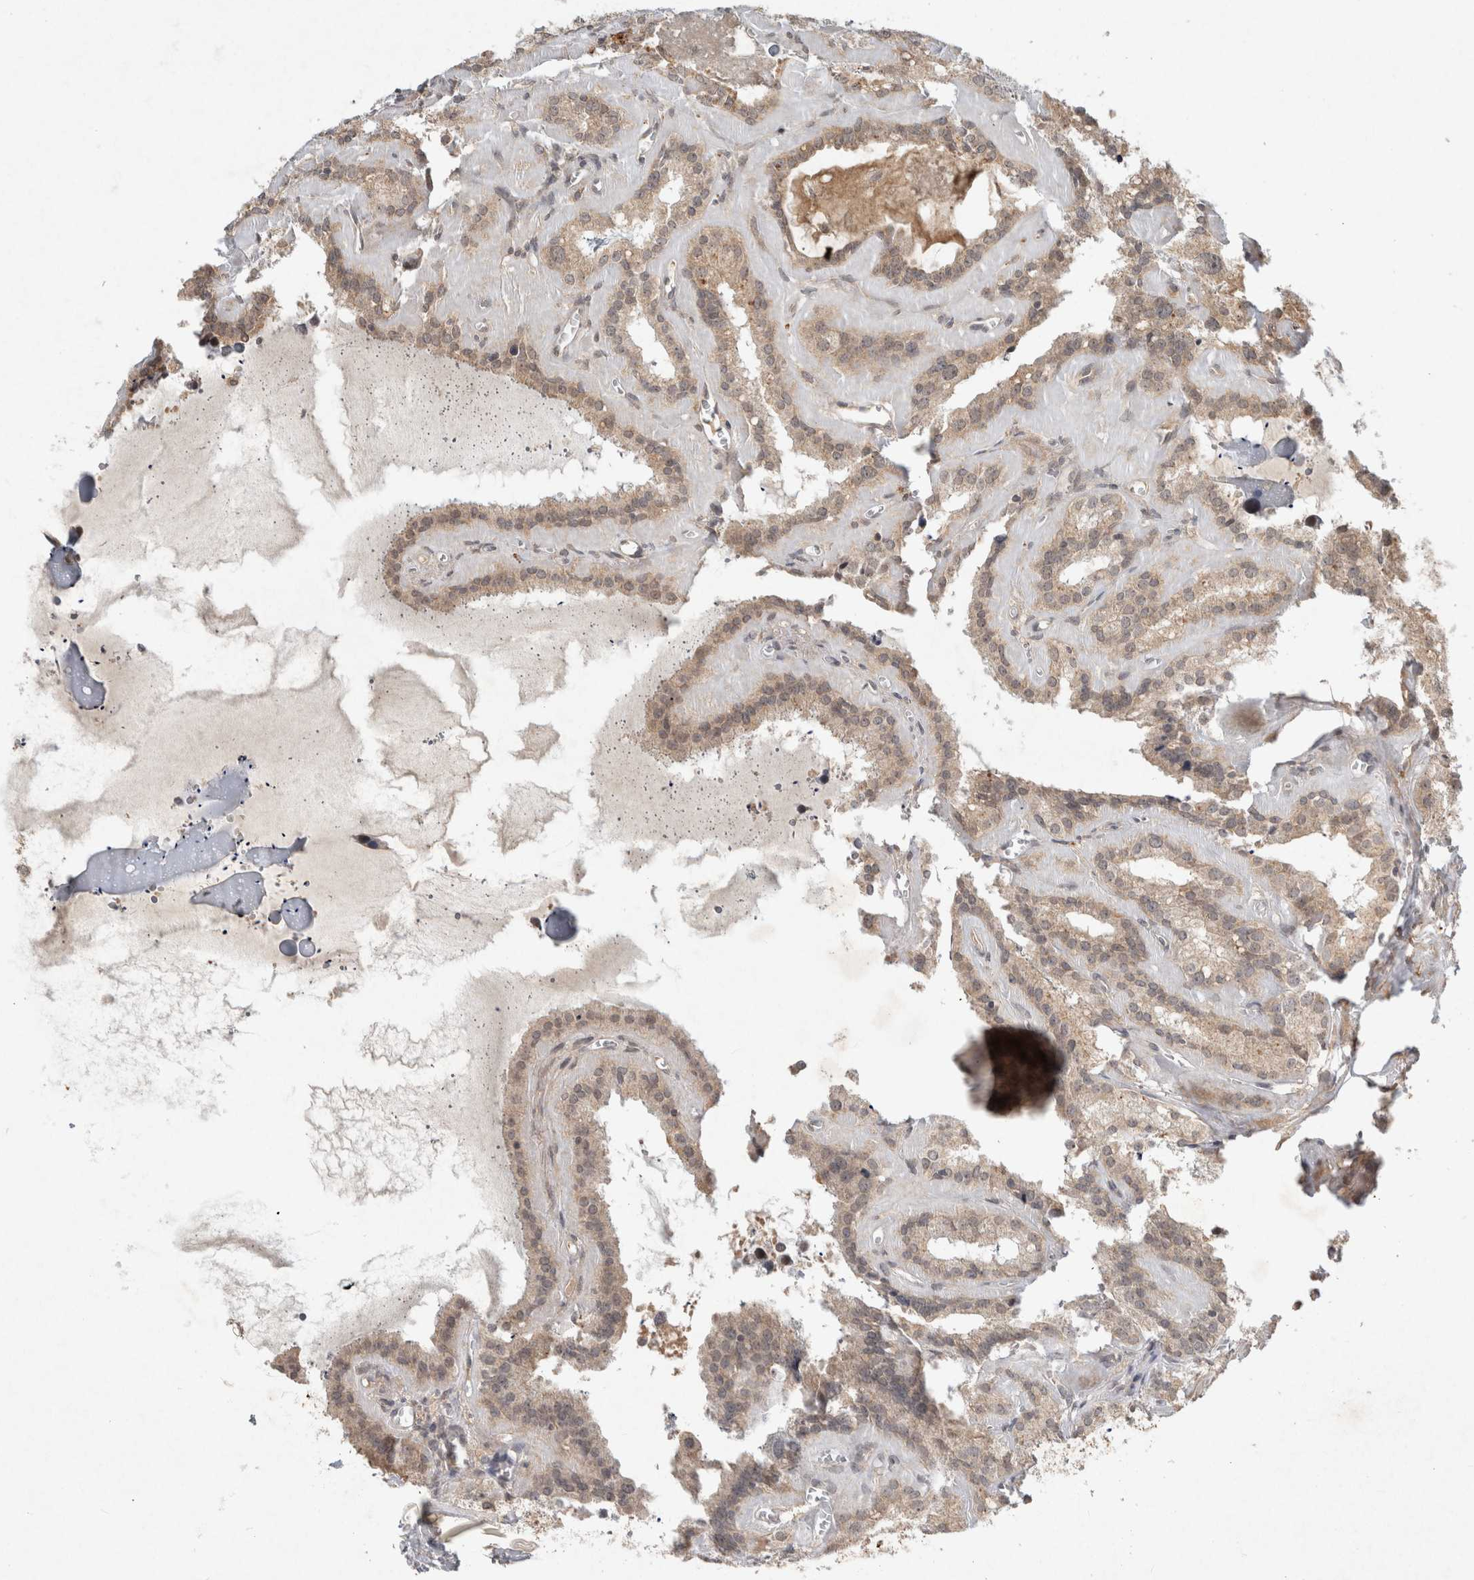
{"staining": {"intensity": "weak", "quantity": ">75%", "location": "cytoplasmic/membranous"}, "tissue": "seminal vesicle", "cell_type": "Glandular cells", "image_type": "normal", "snomed": [{"axis": "morphology", "description": "Normal tissue, NOS"}, {"axis": "topography", "description": "Prostate"}, {"axis": "topography", "description": "Seminal veicle"}], "caption": "Immunohistochemical staining of normal human seminal vesicle exhibits low levels of weak cytoplasmic/membranous positivity in about >75% of glandular cells. The protein of interest is stained brown, and the nuclei are stained in blue (DAB IHC with brightfield microscopy, high magnification).", "gene": "LOXL2", "patient": {"sex": "male", "age": 59}}